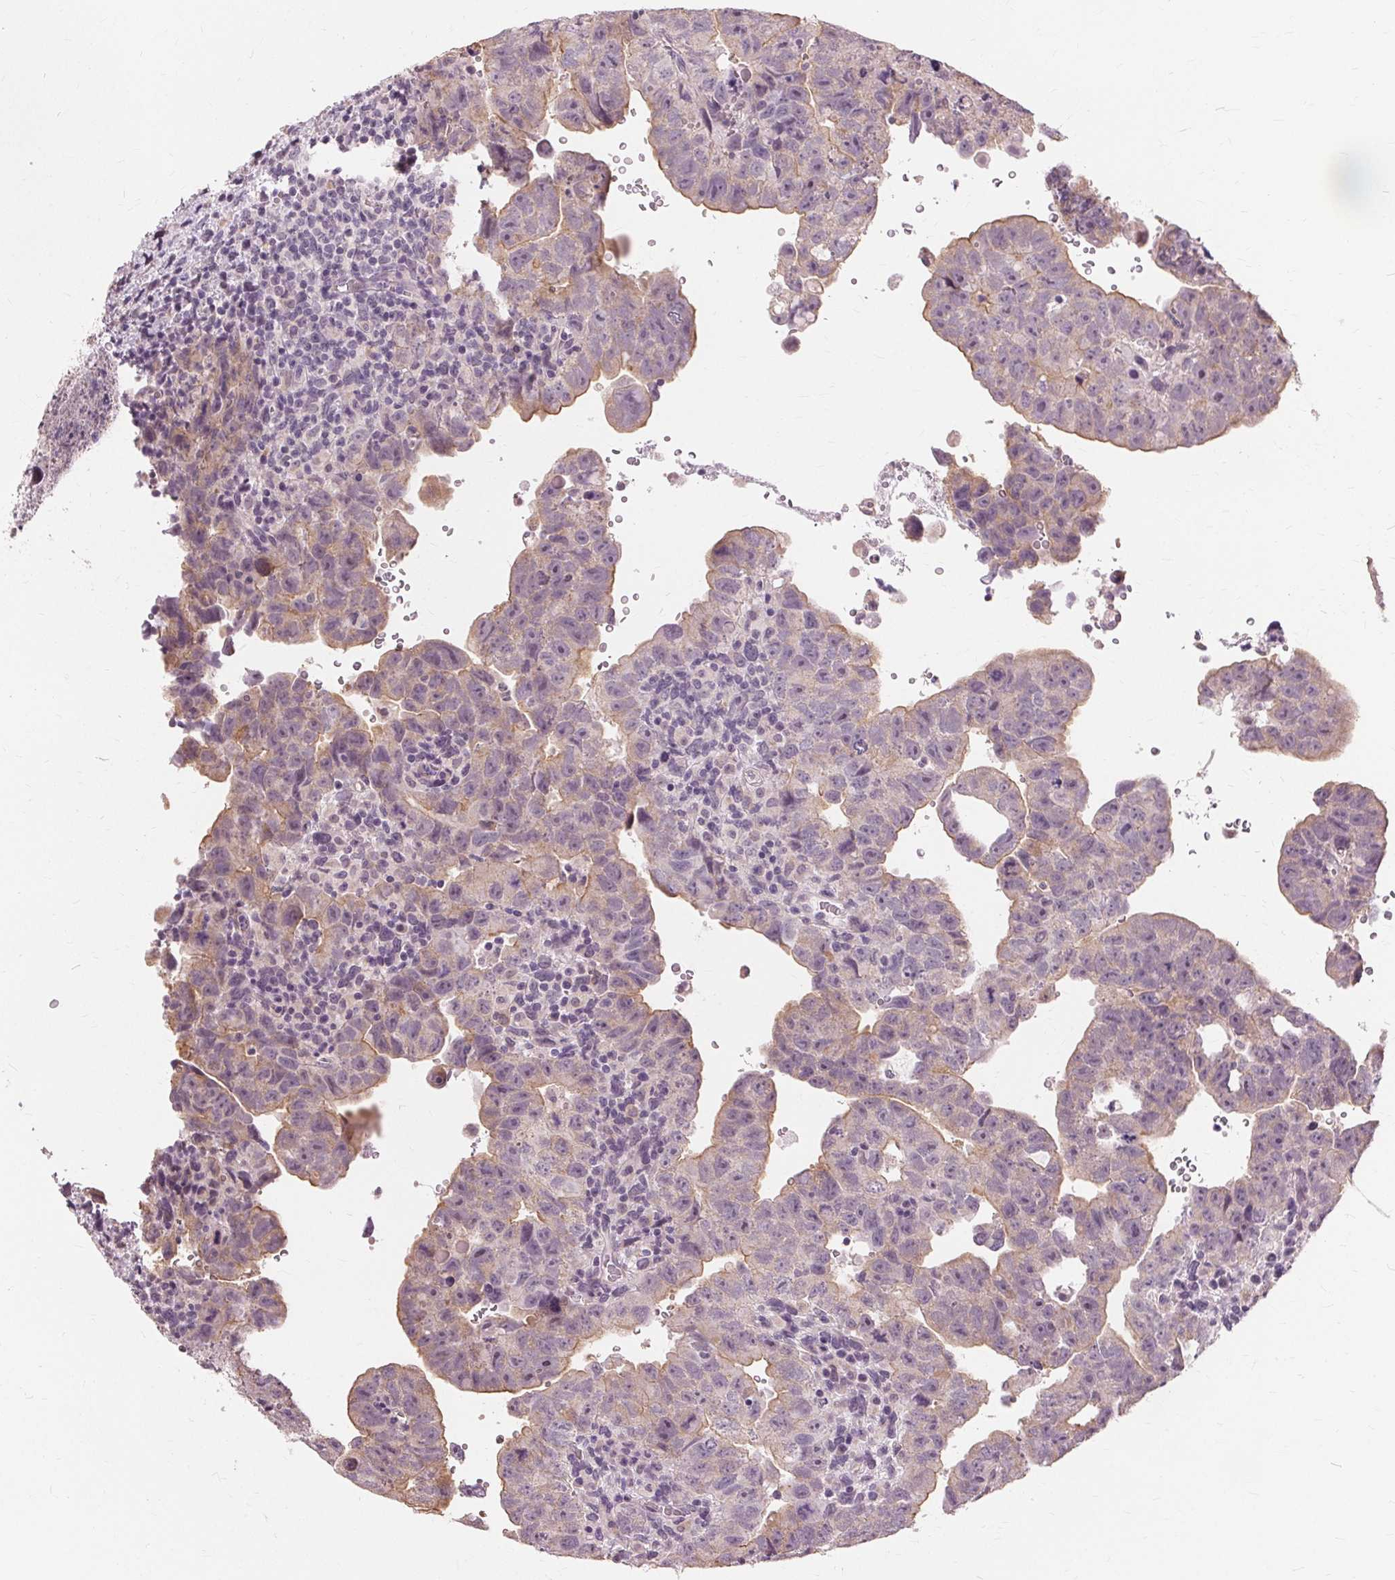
{"staining": {"intensity": "weak", "quantity": "25%-75%", "location": "cytoplasmic/membranous"}, "tissue": "testis cancer", "cell_type": "Tumor cells", "image_type": "cancer", "snomed": [{"axis": "morphology", "description": "Carcinoma, Embryonal, NOS"}, {"axis": "topography", "description": "Testis"}], "caption": "A low amount of weak cytoplasmic/membranous staining is seen in about 25%-75% of tumor cells in testis embryonal carcinoma tissue.", "gene": "SIGLEC6", "patient": {"sex": "male", "age": 24}}